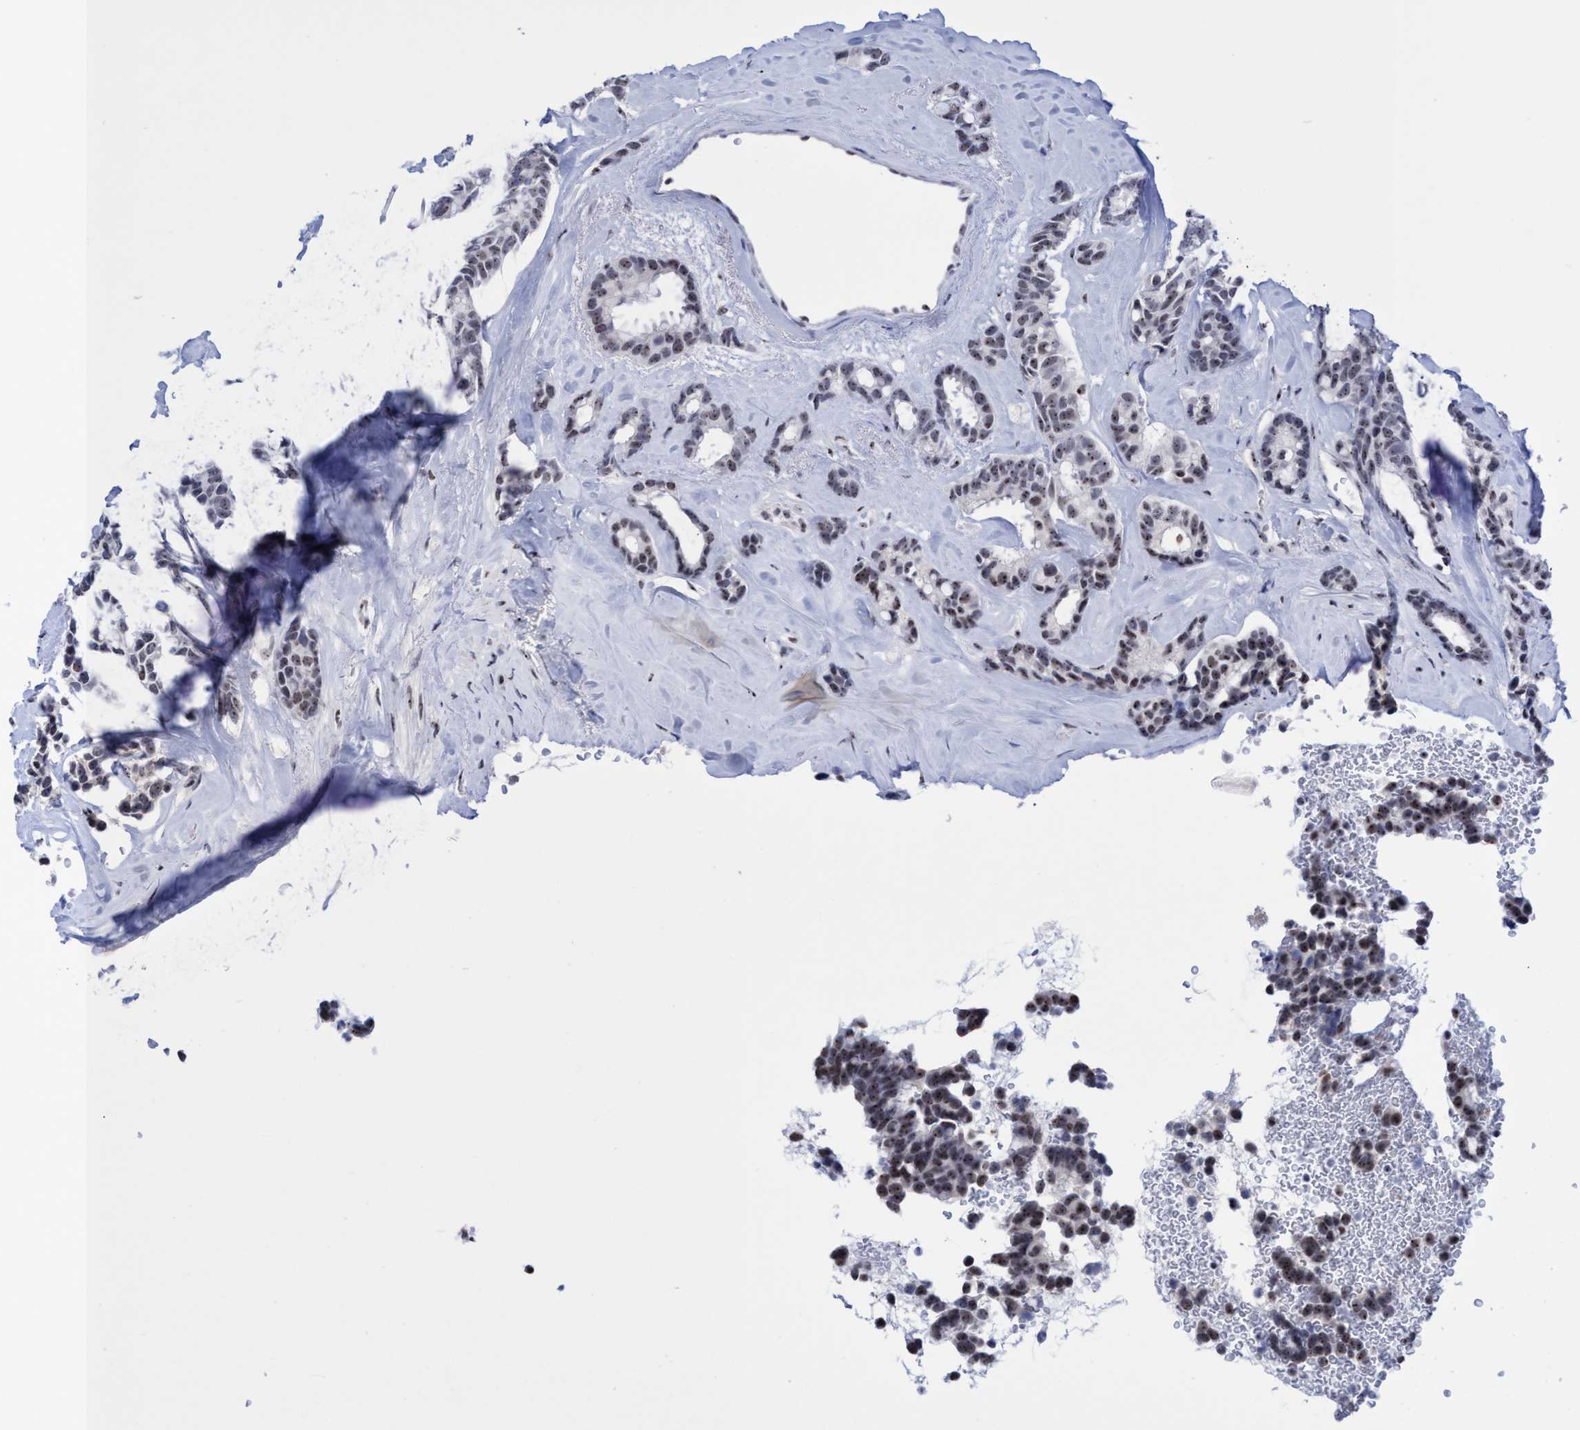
{"staining": {"intensity": "moderate", "quantity": "25%-75%", "location": "nuclear"}, "tissue": "breast cancer", "cell_type": "Tumor cells", "image_type": "cancer", "snomed": [{"axis": "morphology", "description": "Duct carcinoma"}, {"axis": "topography", "description": "Breast"}], "caption": "Immunohistochemistry of breast cancer reveals medium levels of moderate nuclear expression in approximately 25%-75% of tumor cells.", "gene": "EFCAB10", "patient": {"sex": "female", "age": 87}}